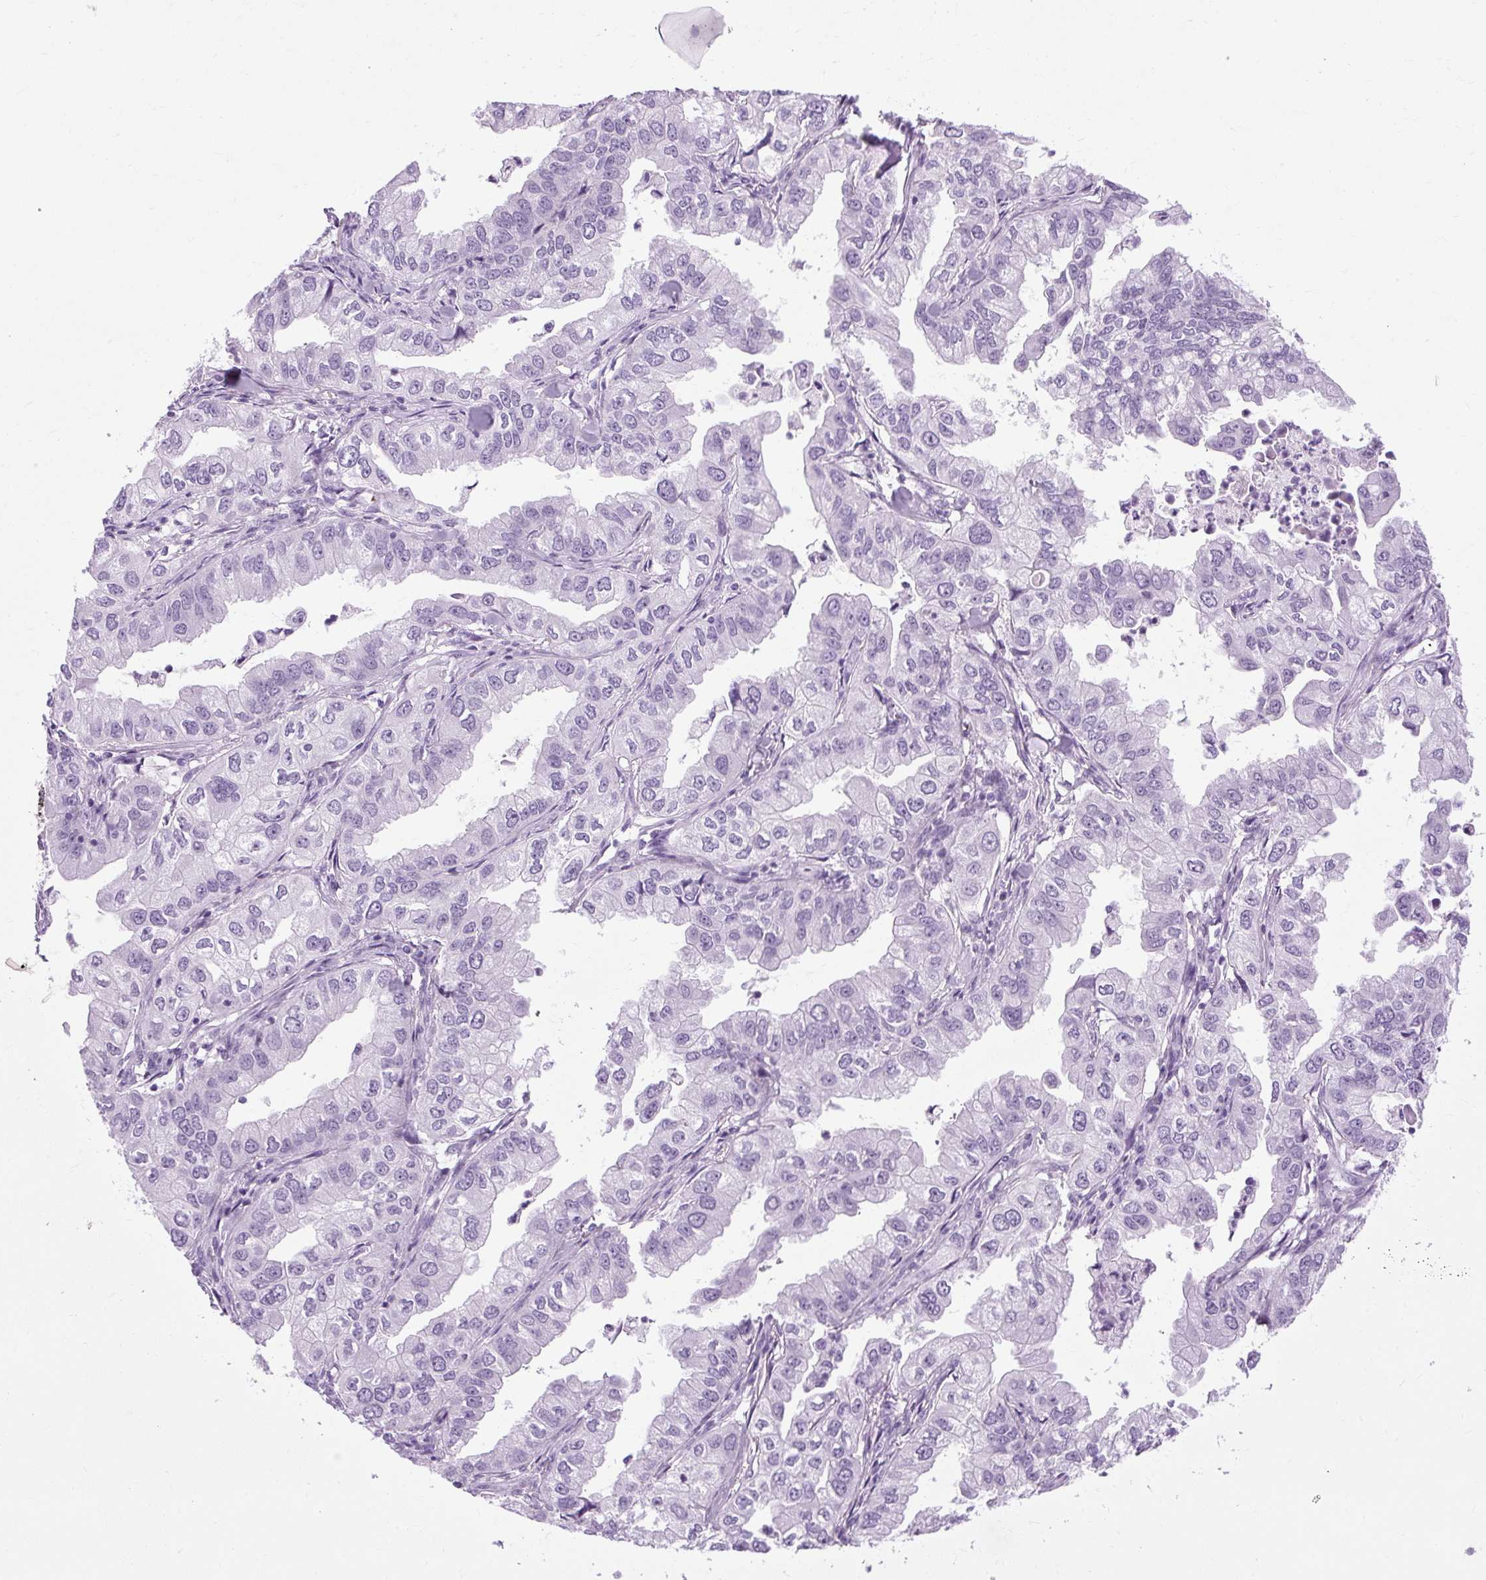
{"staining": {"intensity": "negative", "quantity": "none", "location": "none"}, "tissue": "lung cancer", "cell_type": "Tumor cells", "image_type": "cancer", "snomed": [{"axis": "morphology", "description": "Adenocarcinoma, NOS"}, {"axis": "topography", "description": "Lung"}], "caption": "Photomicrograph shows no significant protein staining in tumor cells of lung cancer (adenocarcinoma). Brightfield microscopy of IHC stained with DAB (3,3'-diaminobenzidine) (brown) and hematoxylin (blue), captured at high magnification.", "gene": "B3GNT4", "patient": {"sex": "male", "age": 48}}